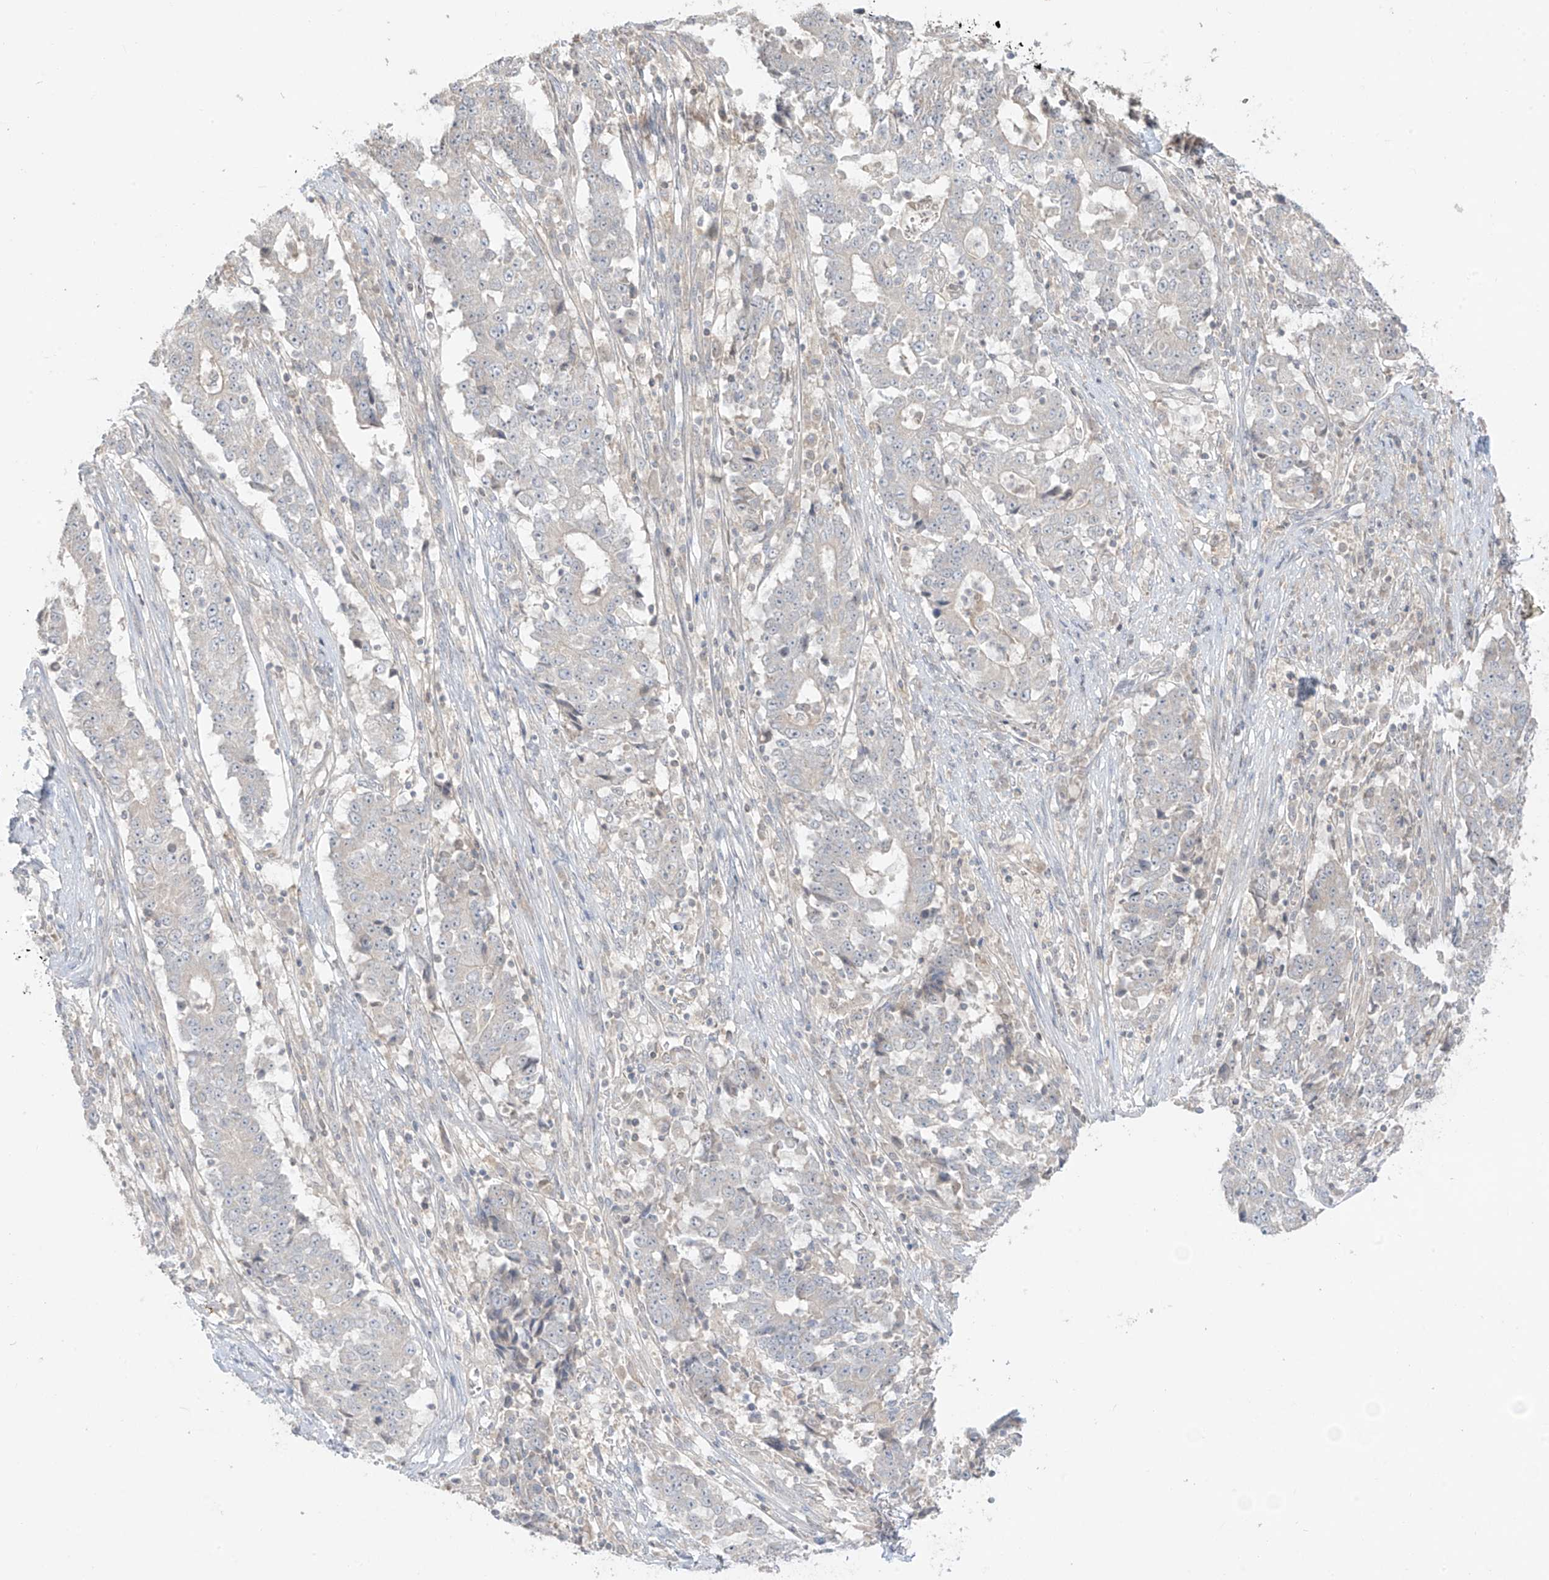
{"staining": {"intensity": "negative", "quantity": "none", "location": "none"}, "tissue": "stomach cancer", "cell_type": "Tumor cells", "image_type": "cancer", "snomed": [{"axis": "morphology", "description": "Adenocarcinoma, NOS"}, {"axis": "topography", "description": "Stomach"}], "caption": "Photomicrograph shows no protein positivity in tumor cells of stomach cancer tissue.", "gene": "ANGEL2", "patient": {"sex": "male", "age": 59}}